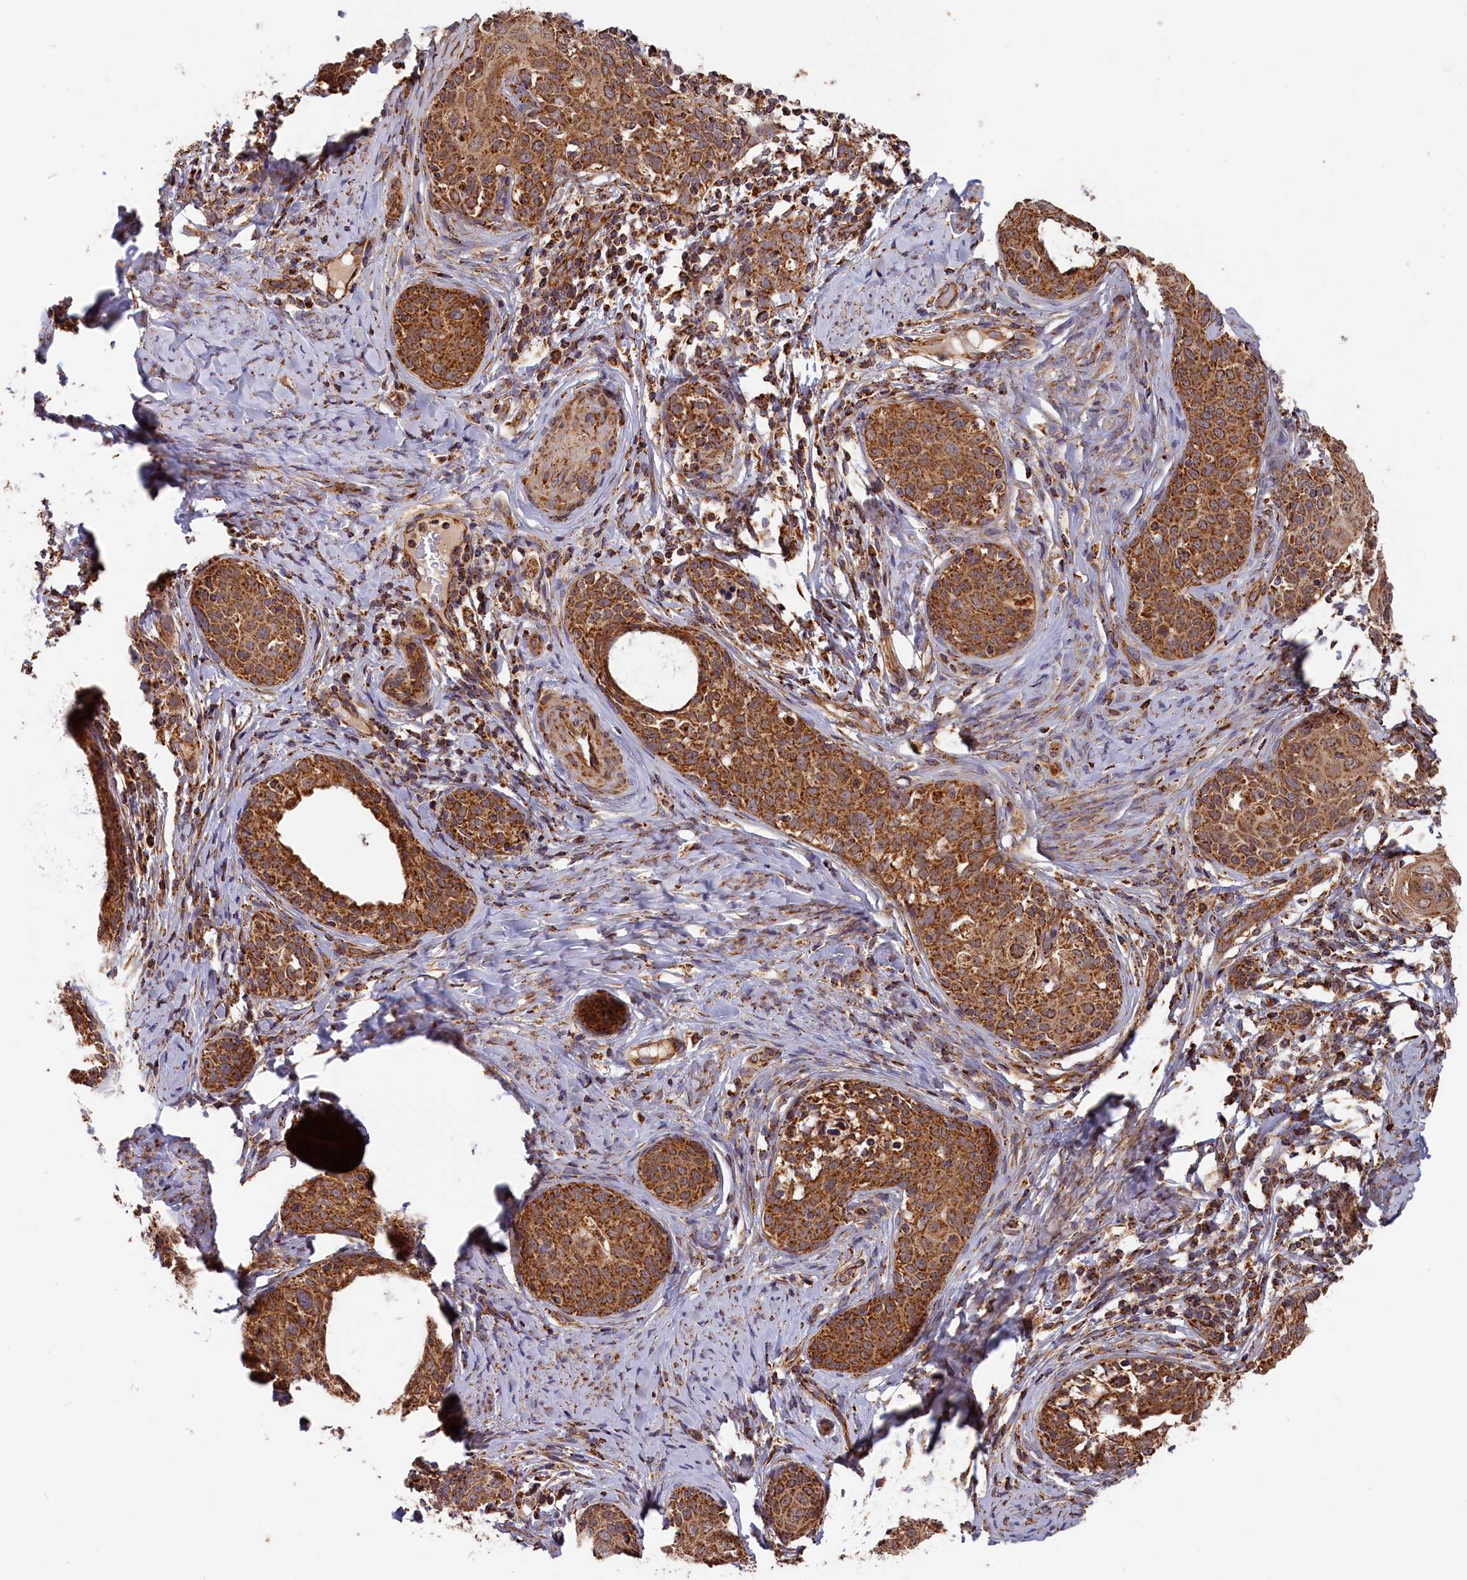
{"staining": {"intensity": "strong", "quantity": ">75%", "location": "cytoplasmic/membranous"}, "tissue": "cervical cancer", "cell_type": "Tumor cells", "image_type": "cancer", "snomed": [{"axis": "morphology", "description": "Squamous cell carcinoma, NOS"}, {"axis": "morphology", "description": "Adenocarcinoma, NOS"}, {"axis": "topography", "description": "Cervix"}], "caption": "Immunohistochemistry histopathology image of human adenocarcinoma (cervical) stained for a protein (brown), which exhibits high levels of strong cytoplasmic/membranous staining in about >75% of tumor cells.", "gene": "MACROD1", "patient": {"sex": "female", "age": 52}}